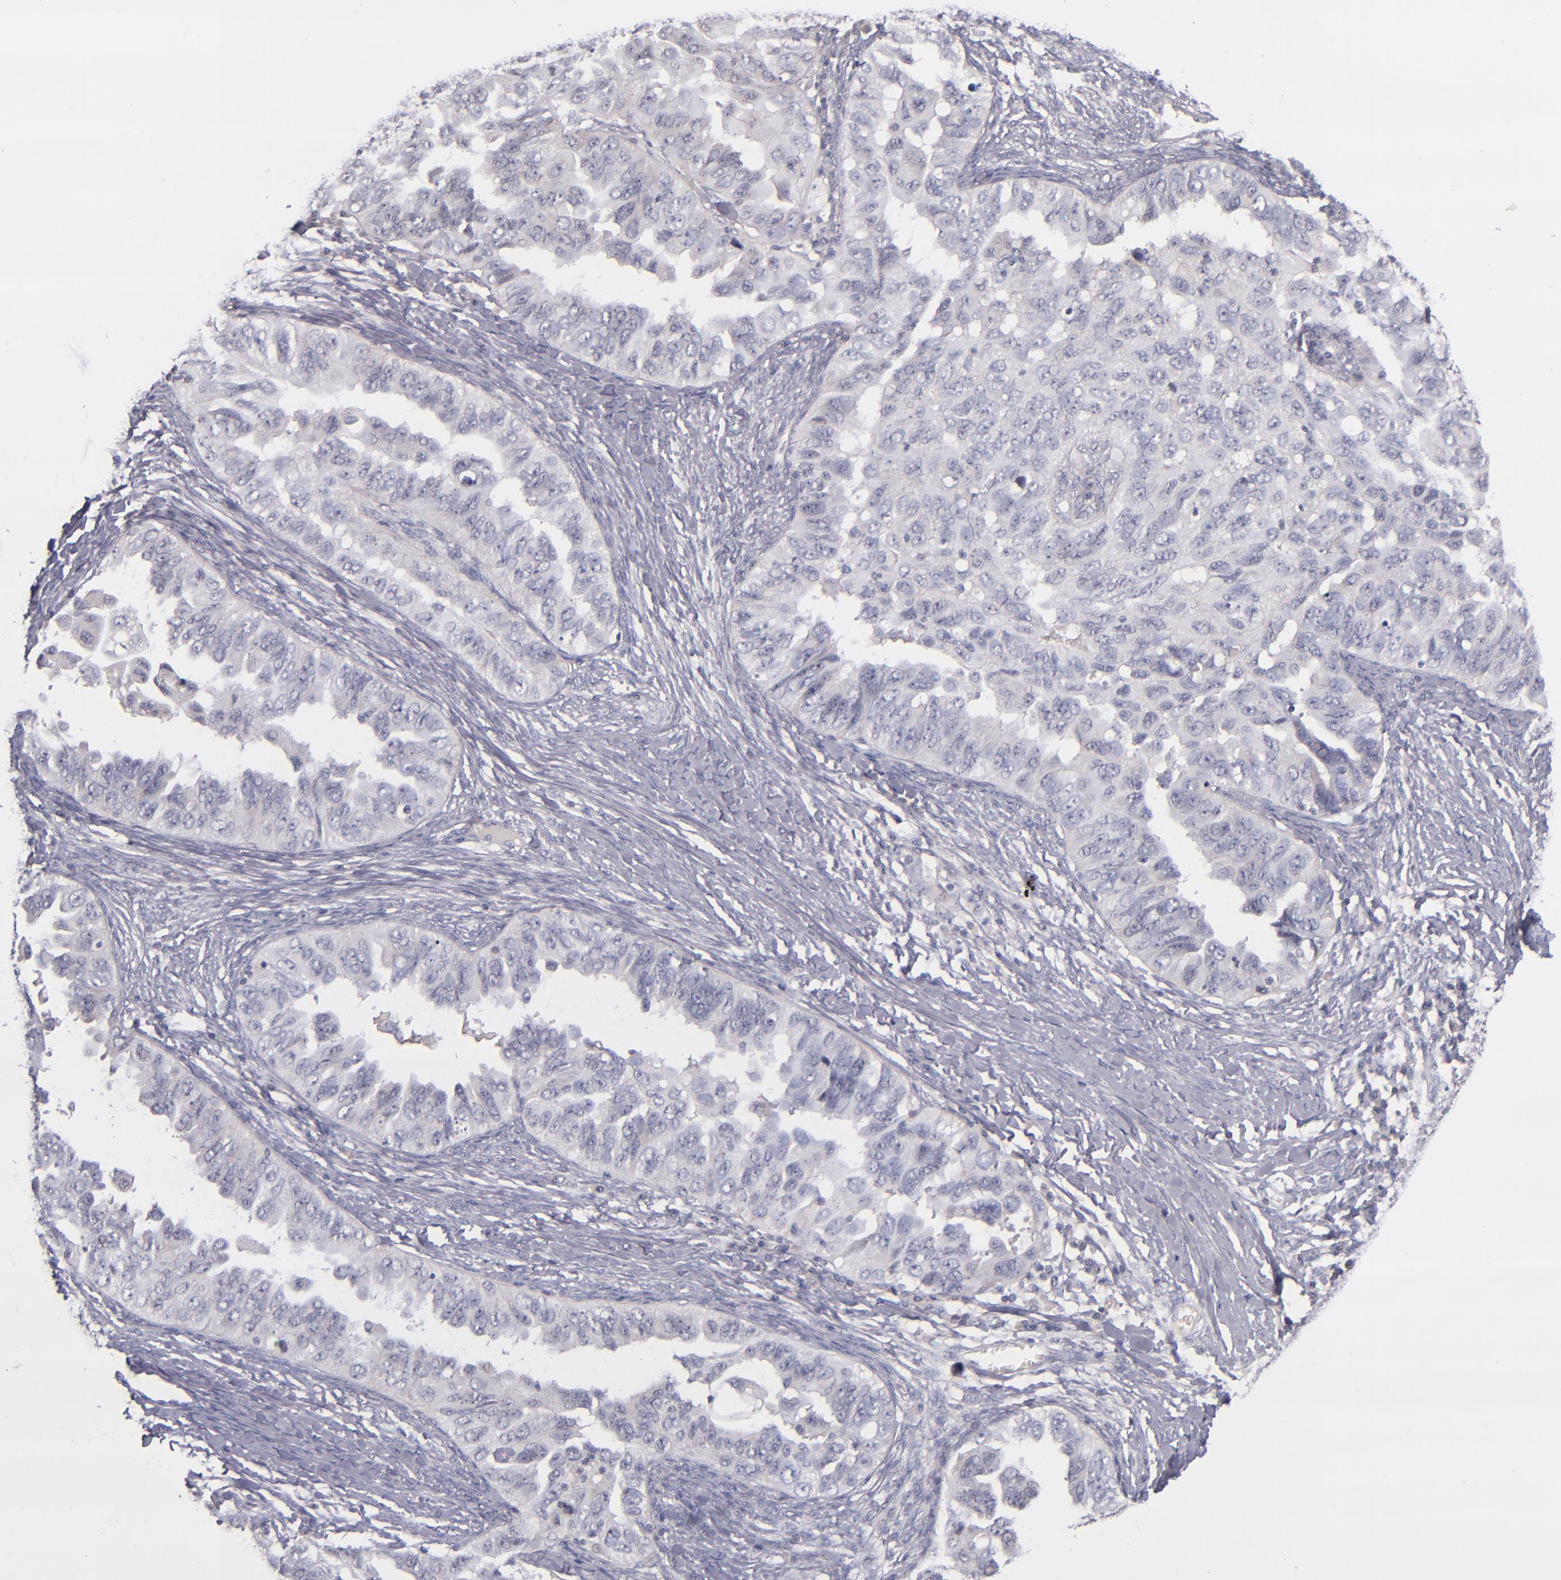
{"staining": {"intensity": "negative", "quantity": "none", "location": "none"}, "tissue": "ovarian cancer", "cell_type": "Tumor cells", "image_type": "cancer", "snomed": [{"axis": "morphology", "description": "Cystadenocarcinoma, serous, NOS"}, {"axis": "topography", "description": "Ovary"}], "caption": "Tumor cells show no significant staining in ovarian cancer. Brightfield microscopy of IHC stained with DAB (brown) and hematoxylin (blue), captured at high magnification.", "gene": "TSC2", "patient": {"sex": "female", "age": 82}}